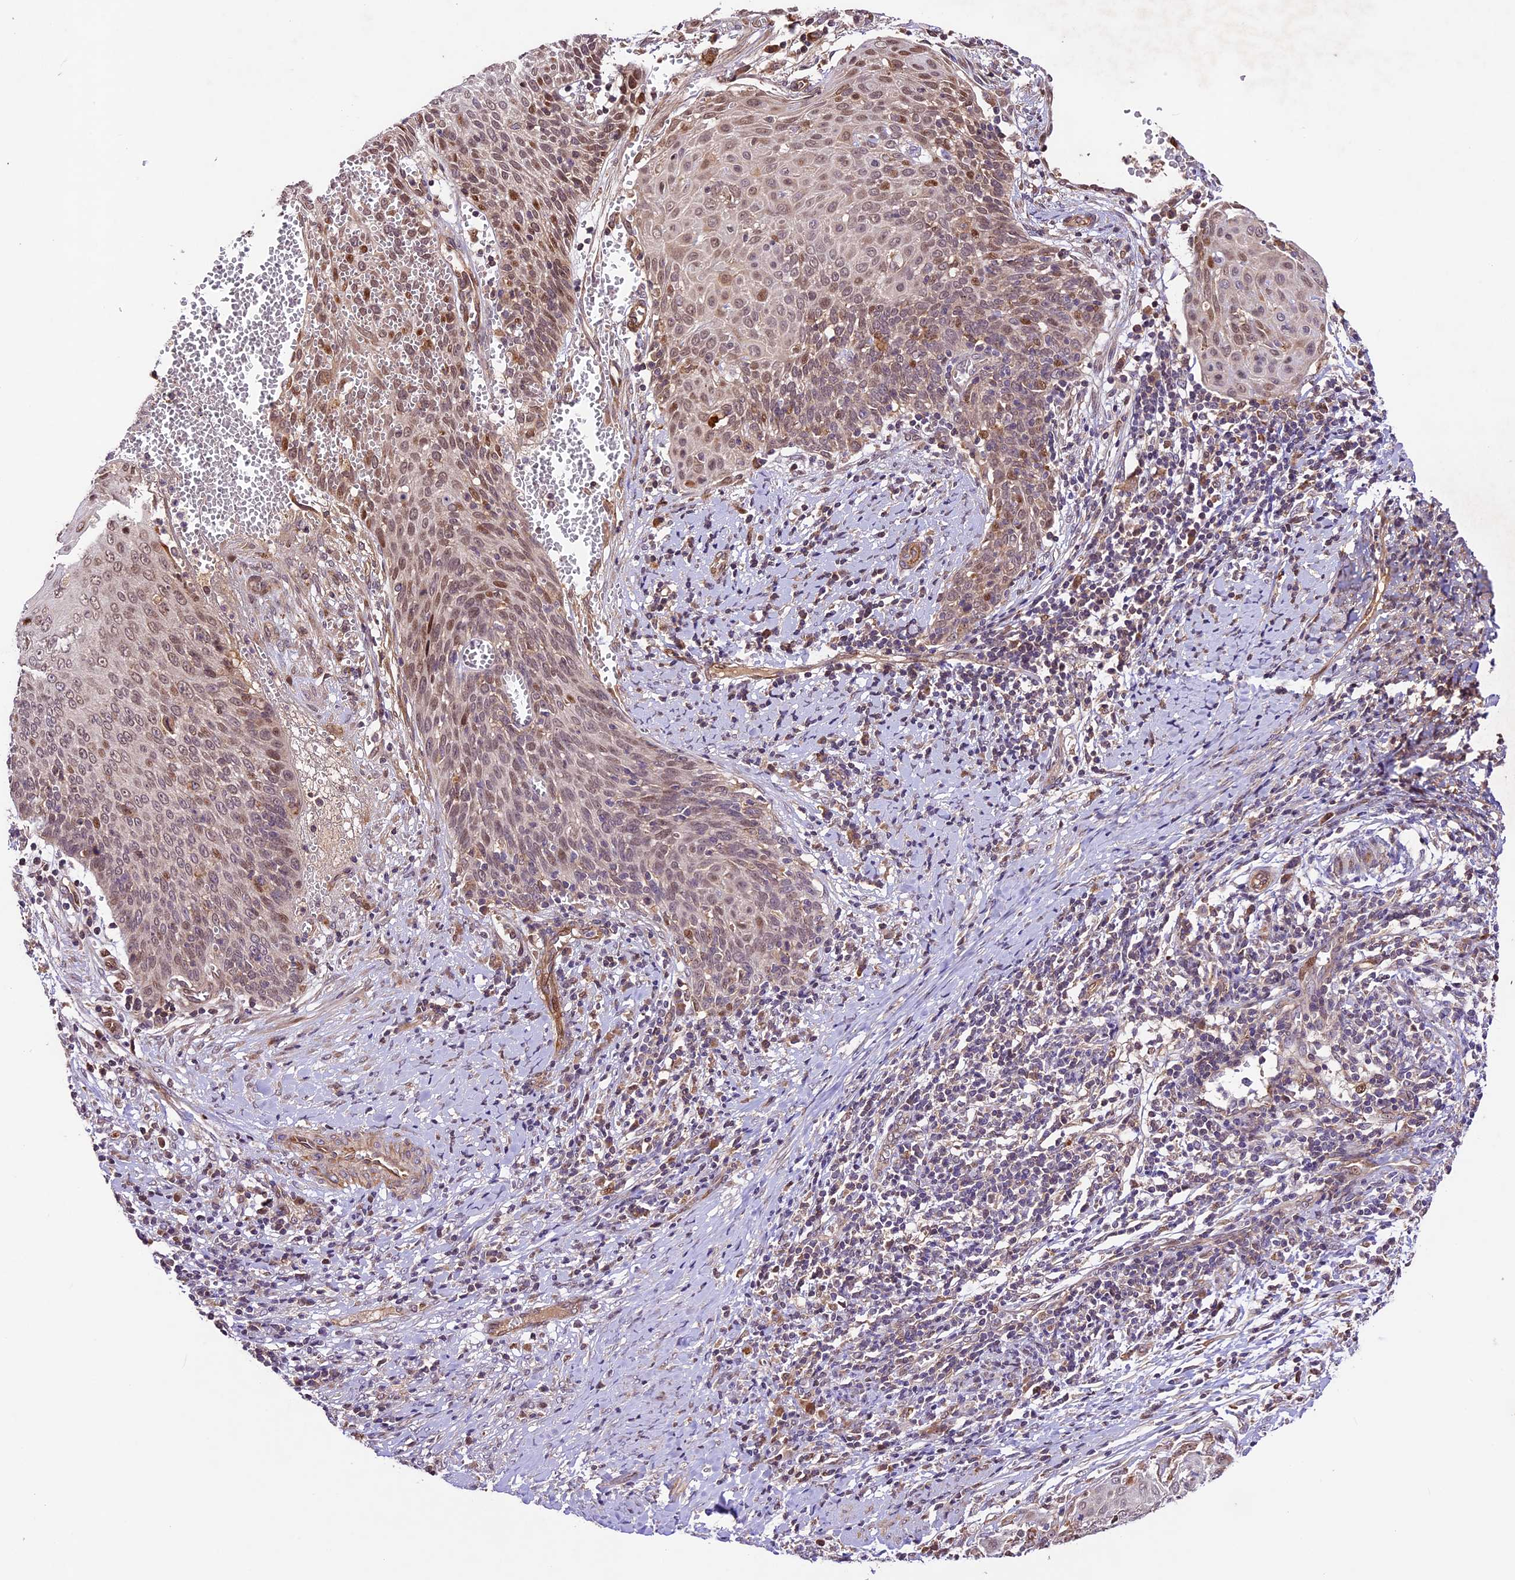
{"staining": {"intensity": "weak", "quantity": ">75%", "location": "nuclear"}, "tissue": "cervical cancer", "cell_type": "Tumor cells", "image_type": "cancer", "snomed": [{"axis": "morphology", "description": "Squamous cell carcinoma, NOS"}, {"axis": "topography", "description": "Cervix"}], "caption": "Brown immunohistochemical staining in human cervical squamous cell carcinoma reveals weak nuclear positivity in approximately >75% of tumor cells.", "gene": "CCSER1", "patient": {"sex": "female", "age": 39}}